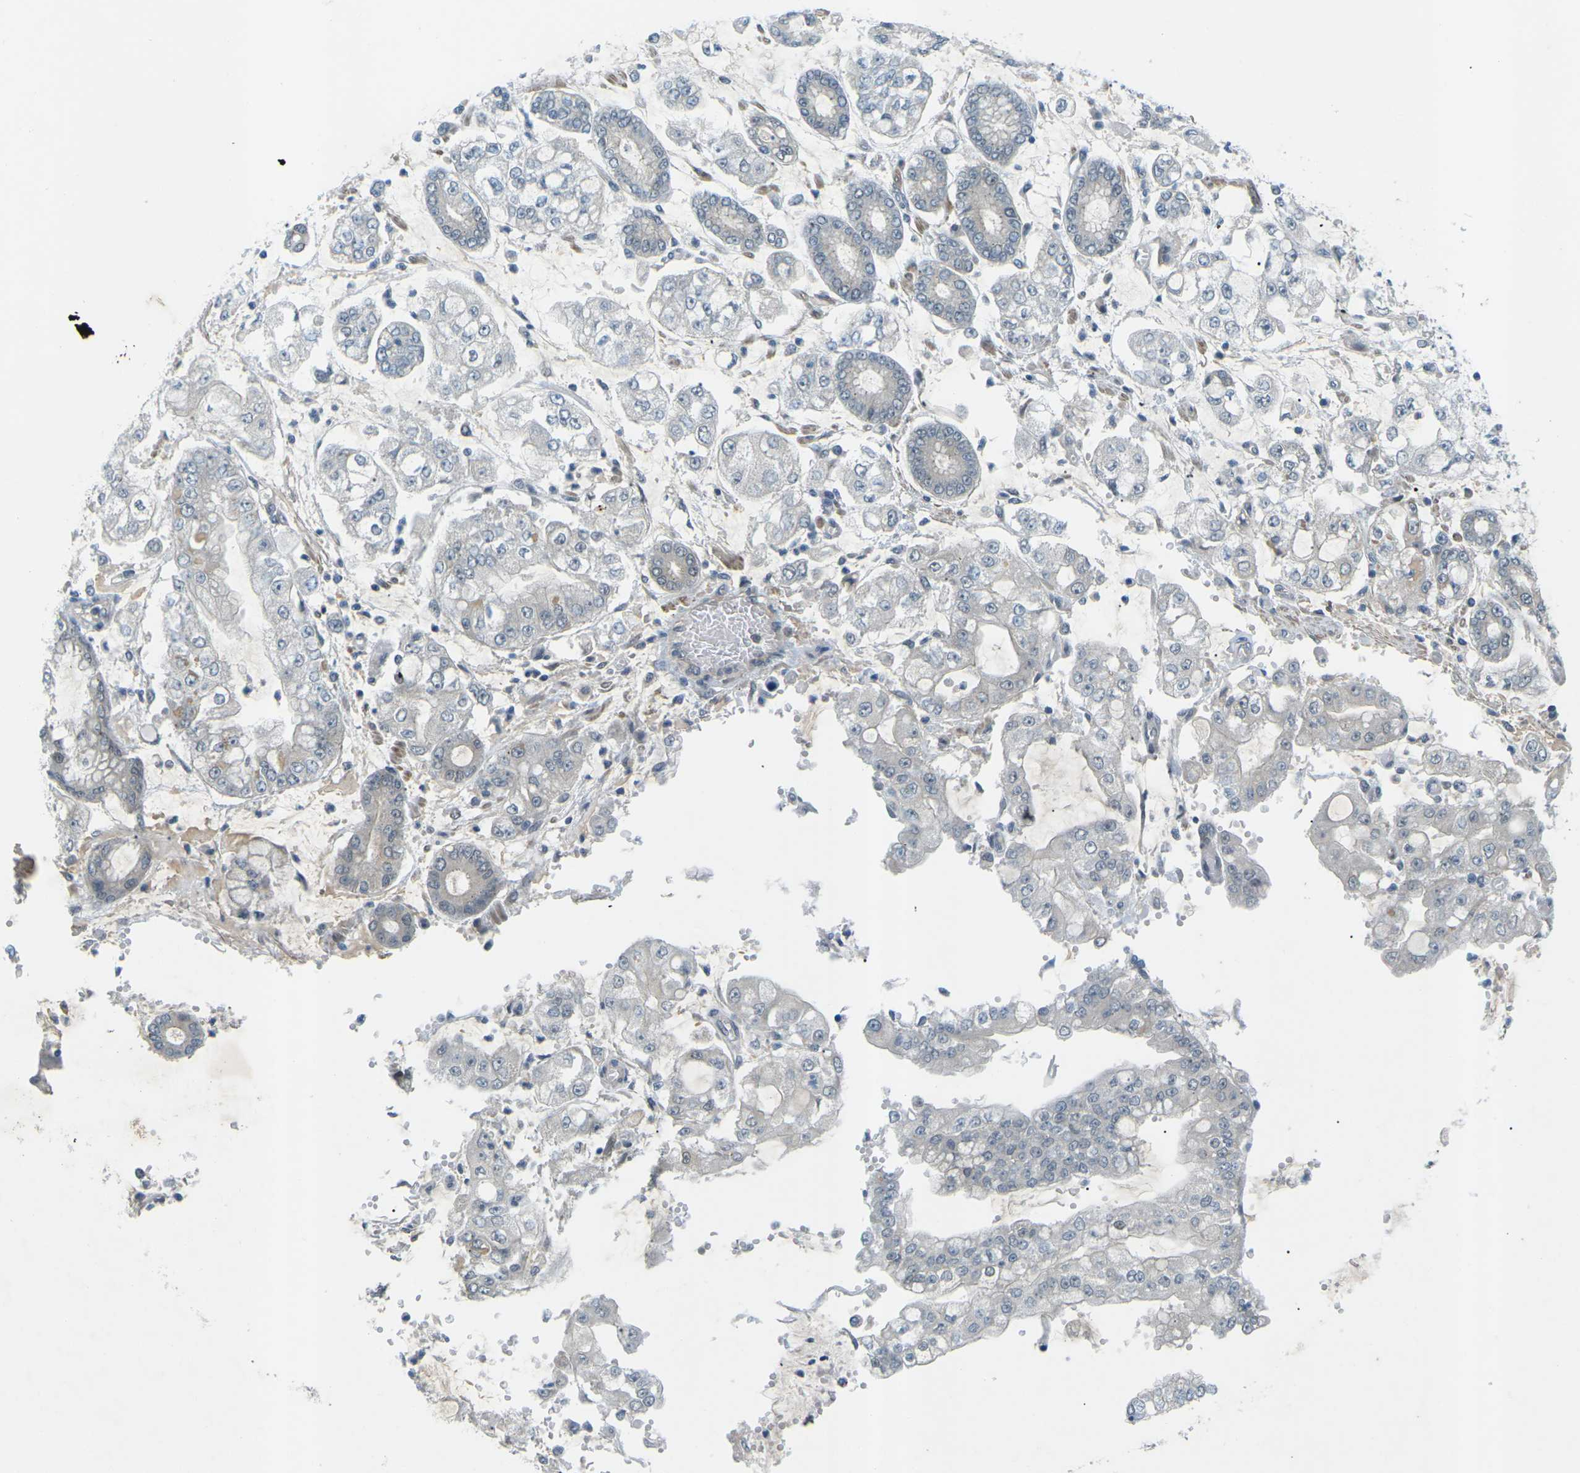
{"staining": {"intensity": "negative", "quantity": "none", "location": "none"}, "tissue": "stomach cancer", "cell_type": "Tumor cells", "image_type": "cancer", "snomed": [{"axis": "morphology", "description": "Adenocarcinoma, NOS"}, {"axis": "topography", "description": "Stomach"}], "caption": "An image of human stomach cancer is negative for staining in tumor cells.", "gene": "RTN3", "patient": {"sex": "male", "age": 76}}